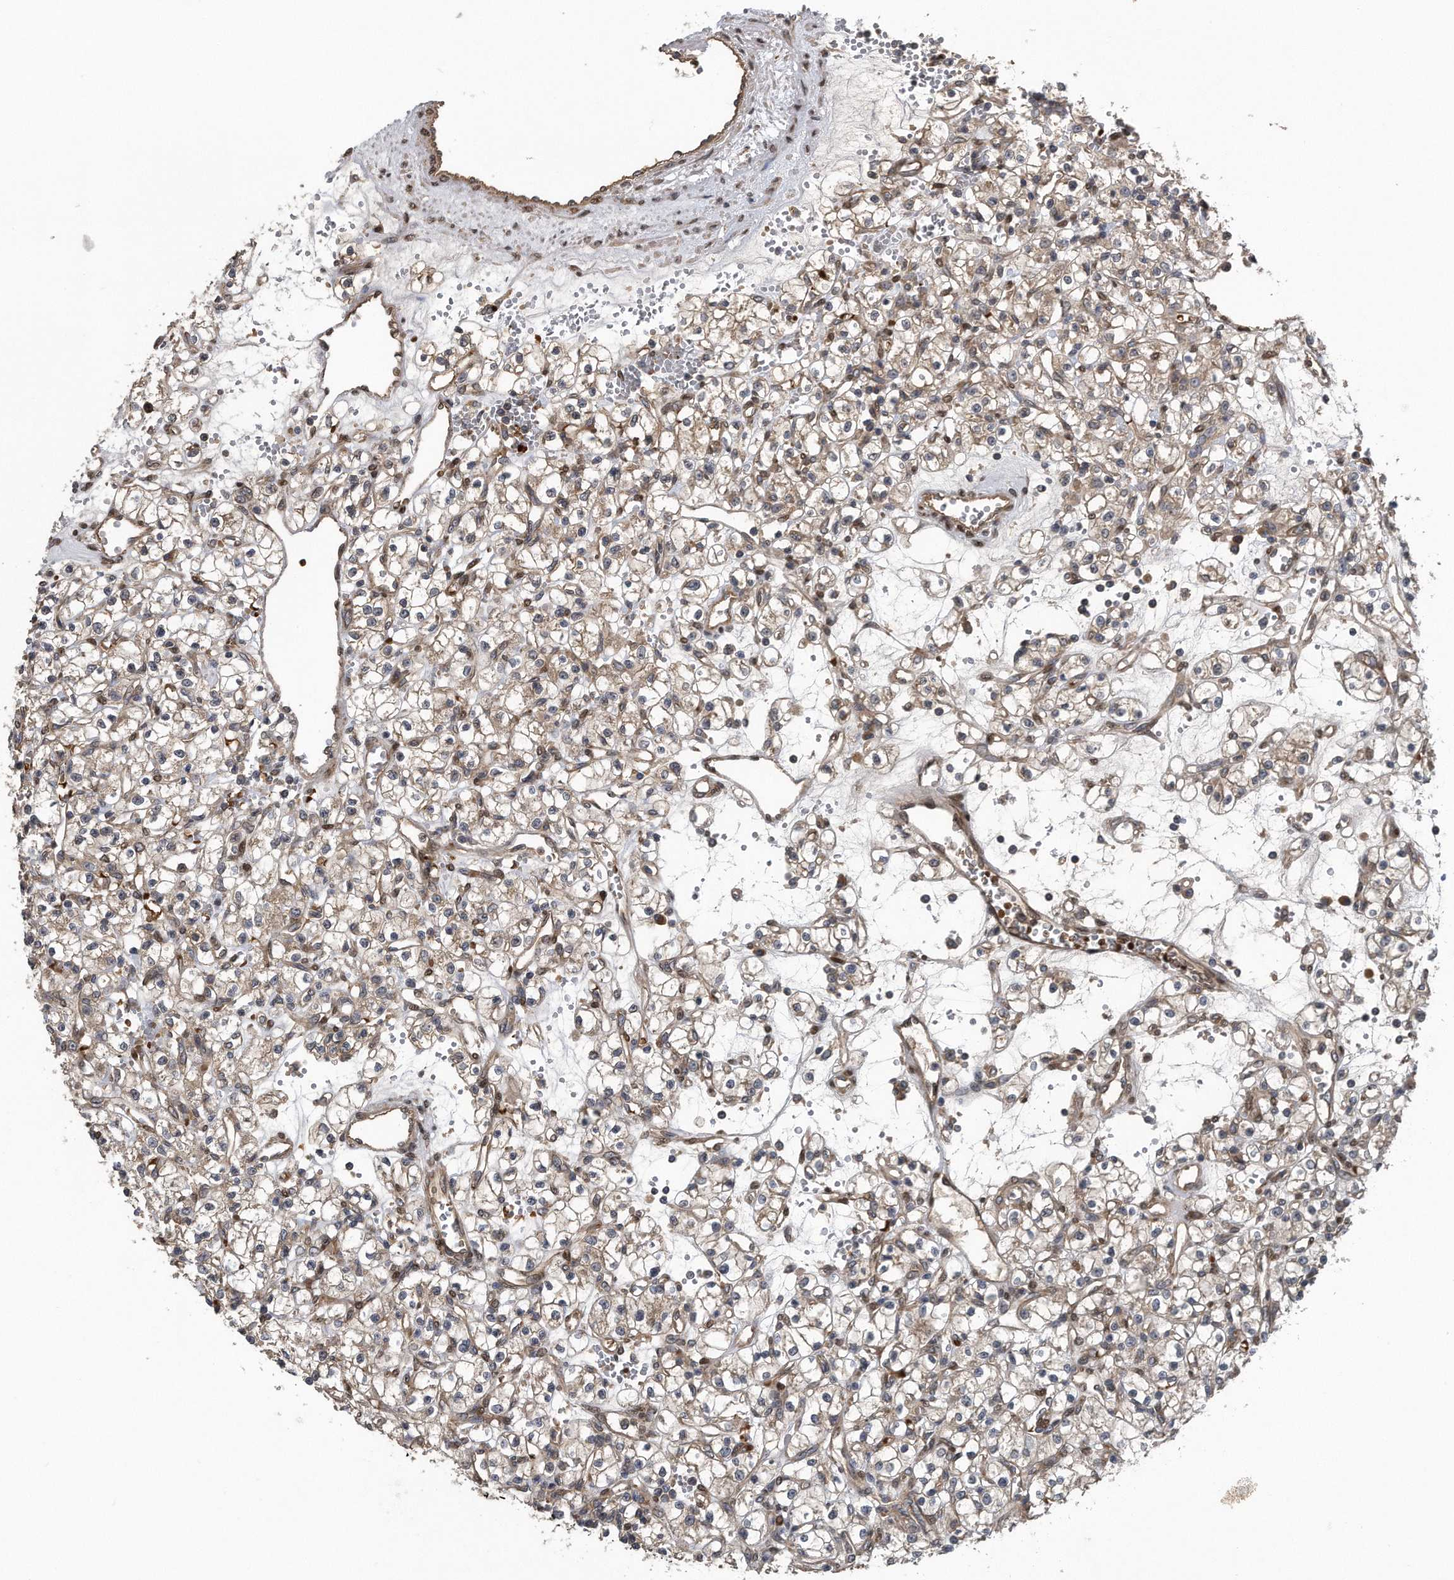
{"staining": {"intensity": "weak", "quantity": ">75%", "location": "cytoplasmic/membranous"}, "tissue": "renal cancer", "cell_type": "Tumor cells", "image_type": "cancer", "snomed": [{"axis": "morphology", "description": "Adenocarcinoma, NOS"}, {"axis": "topography", "description": "Kidney"}], "caption": "The immunohistochemical stain shows weak cytoplasmic/membranous staining in tumor cells of renal cancer (adenocarcinoma) tissue.", "gene": "ZNF79", "patient": {"sex": "female", "age": 59}}